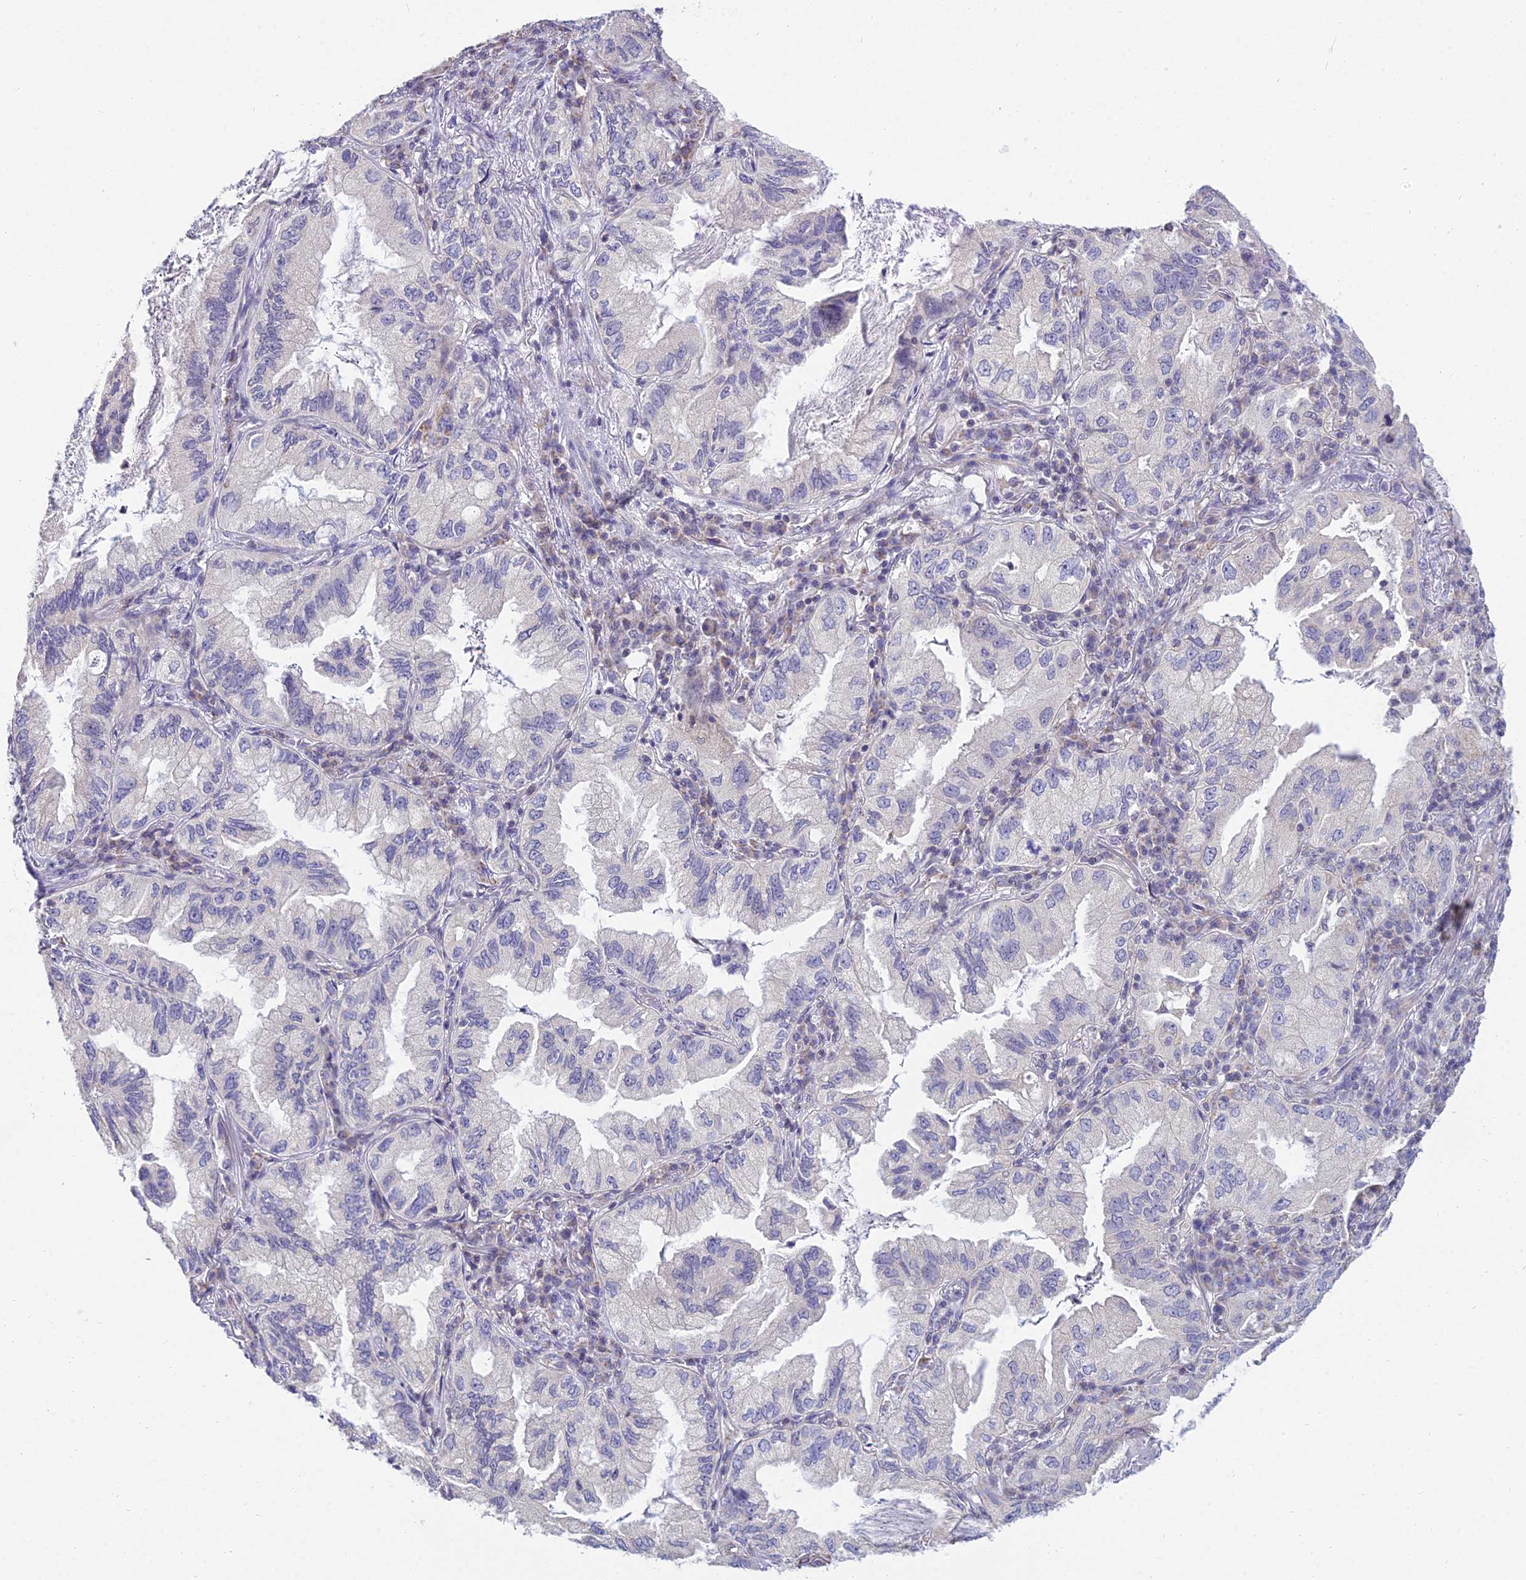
{"staining": {"intensity": "negative", "quantity": "none", "location": "none"}, "tissue": "lung cancer", "cell_type": "Tumor cells", "image_type": "cancer", "snomed": [{"axis": "morphology", "description": "Adenocarcinoma, NOS"}, {"axis": "topography", "description": "Lung"}], "caption": "Immunohistochemistry of human lung adenocarcinoma exhibits no staining in tumor cells. (Immunohistochemistry (ihc), brightfield microscopy, high magnification).", "gene": "CFAP206", "patient": {"sex": "female", "age": 69}}